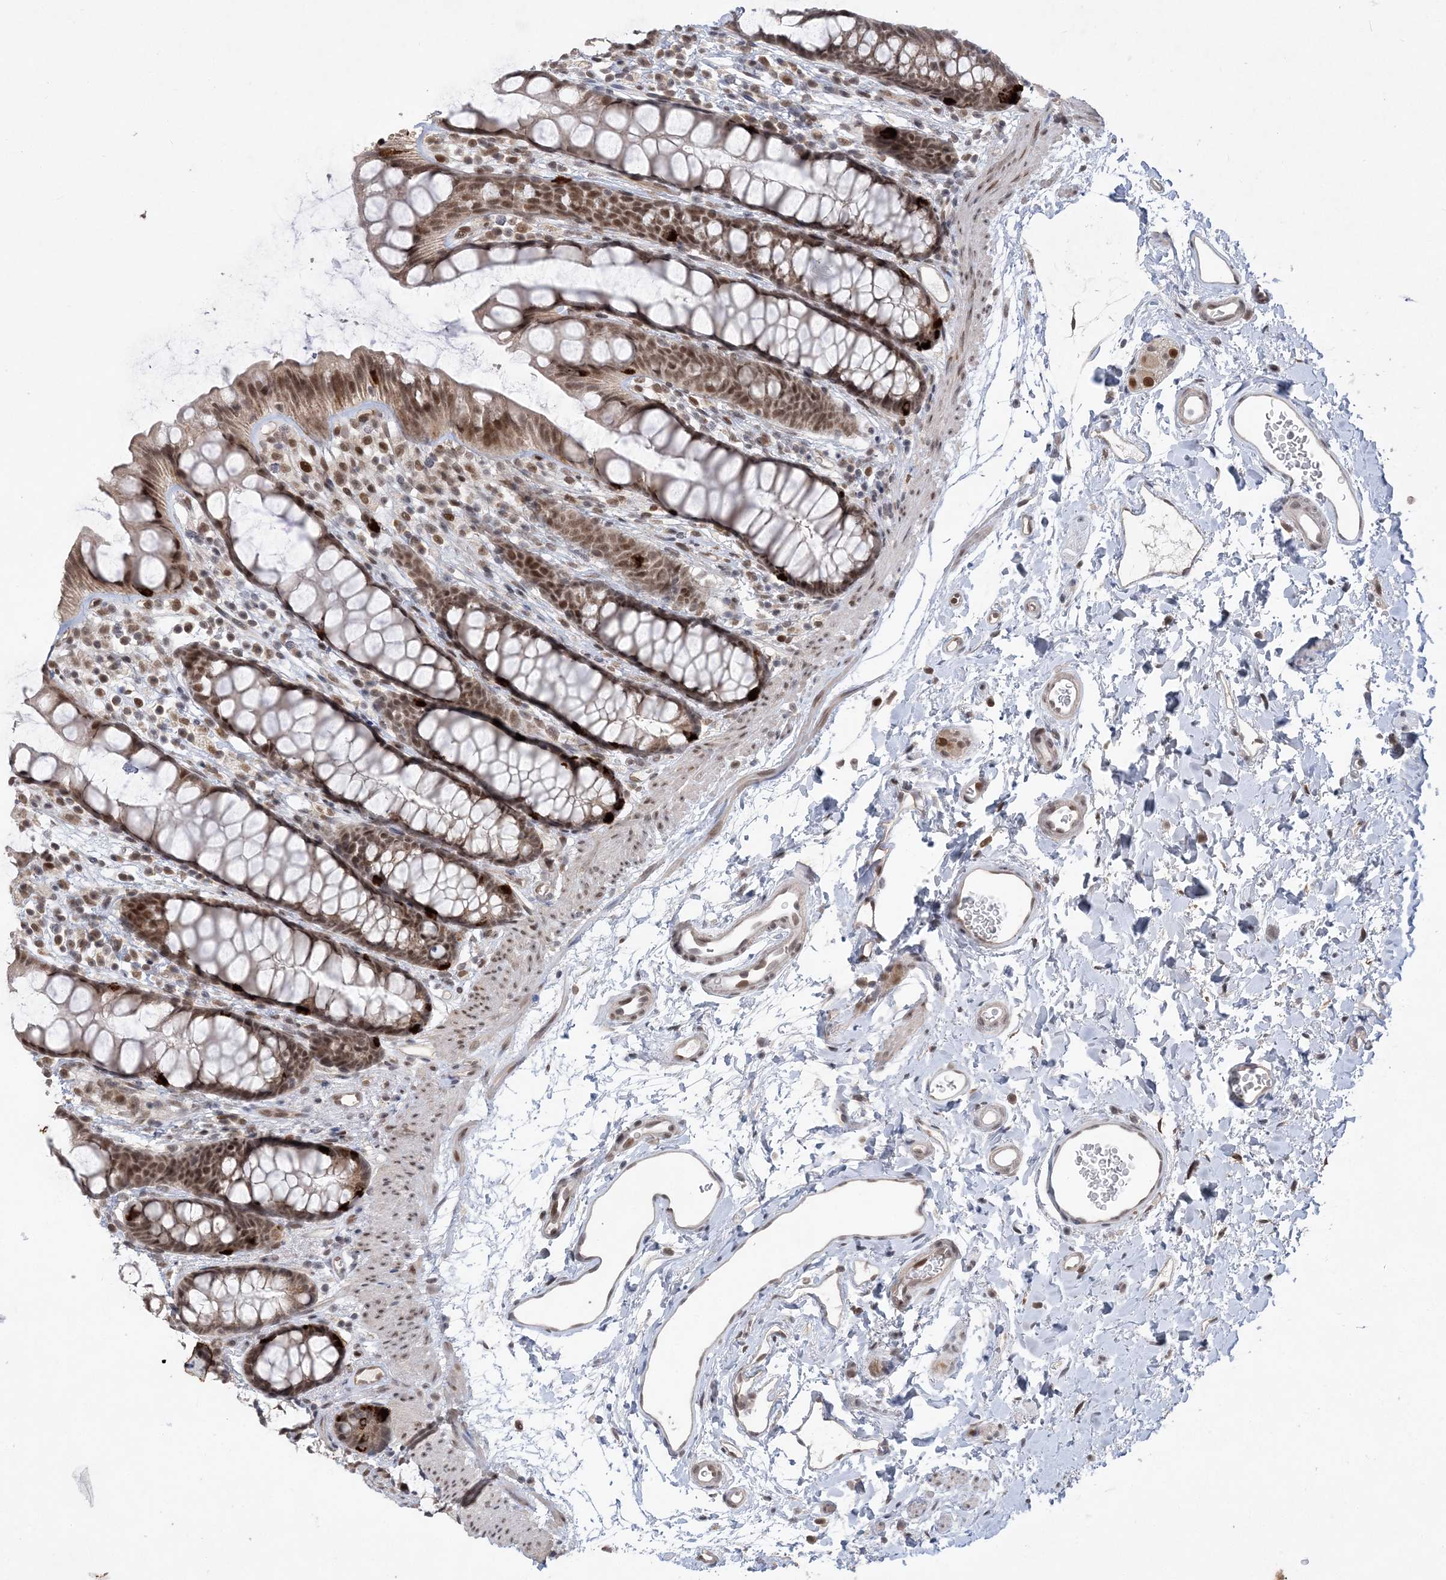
{"staining": {"intensity": "moderate", "quantity": ">75%", "location": "cytoplasmic/membranous,nuclear"}, "tissue": "rectum", "cell_type": "Glandular cells", "image_type": "normal", "snomed": [{"axis": "morphology", "description": "Normal tissue, NOS"}, {"axis": "topography", "description": "Rectum"}], "caption": "Human rectum stained with a brown dye reveals moderate cytoplasmic/membranous,nuclear positive staining in approximately >75% of glandular cells.", "gene": "WAC", "patient": {"sex": "female", "age": 65}}